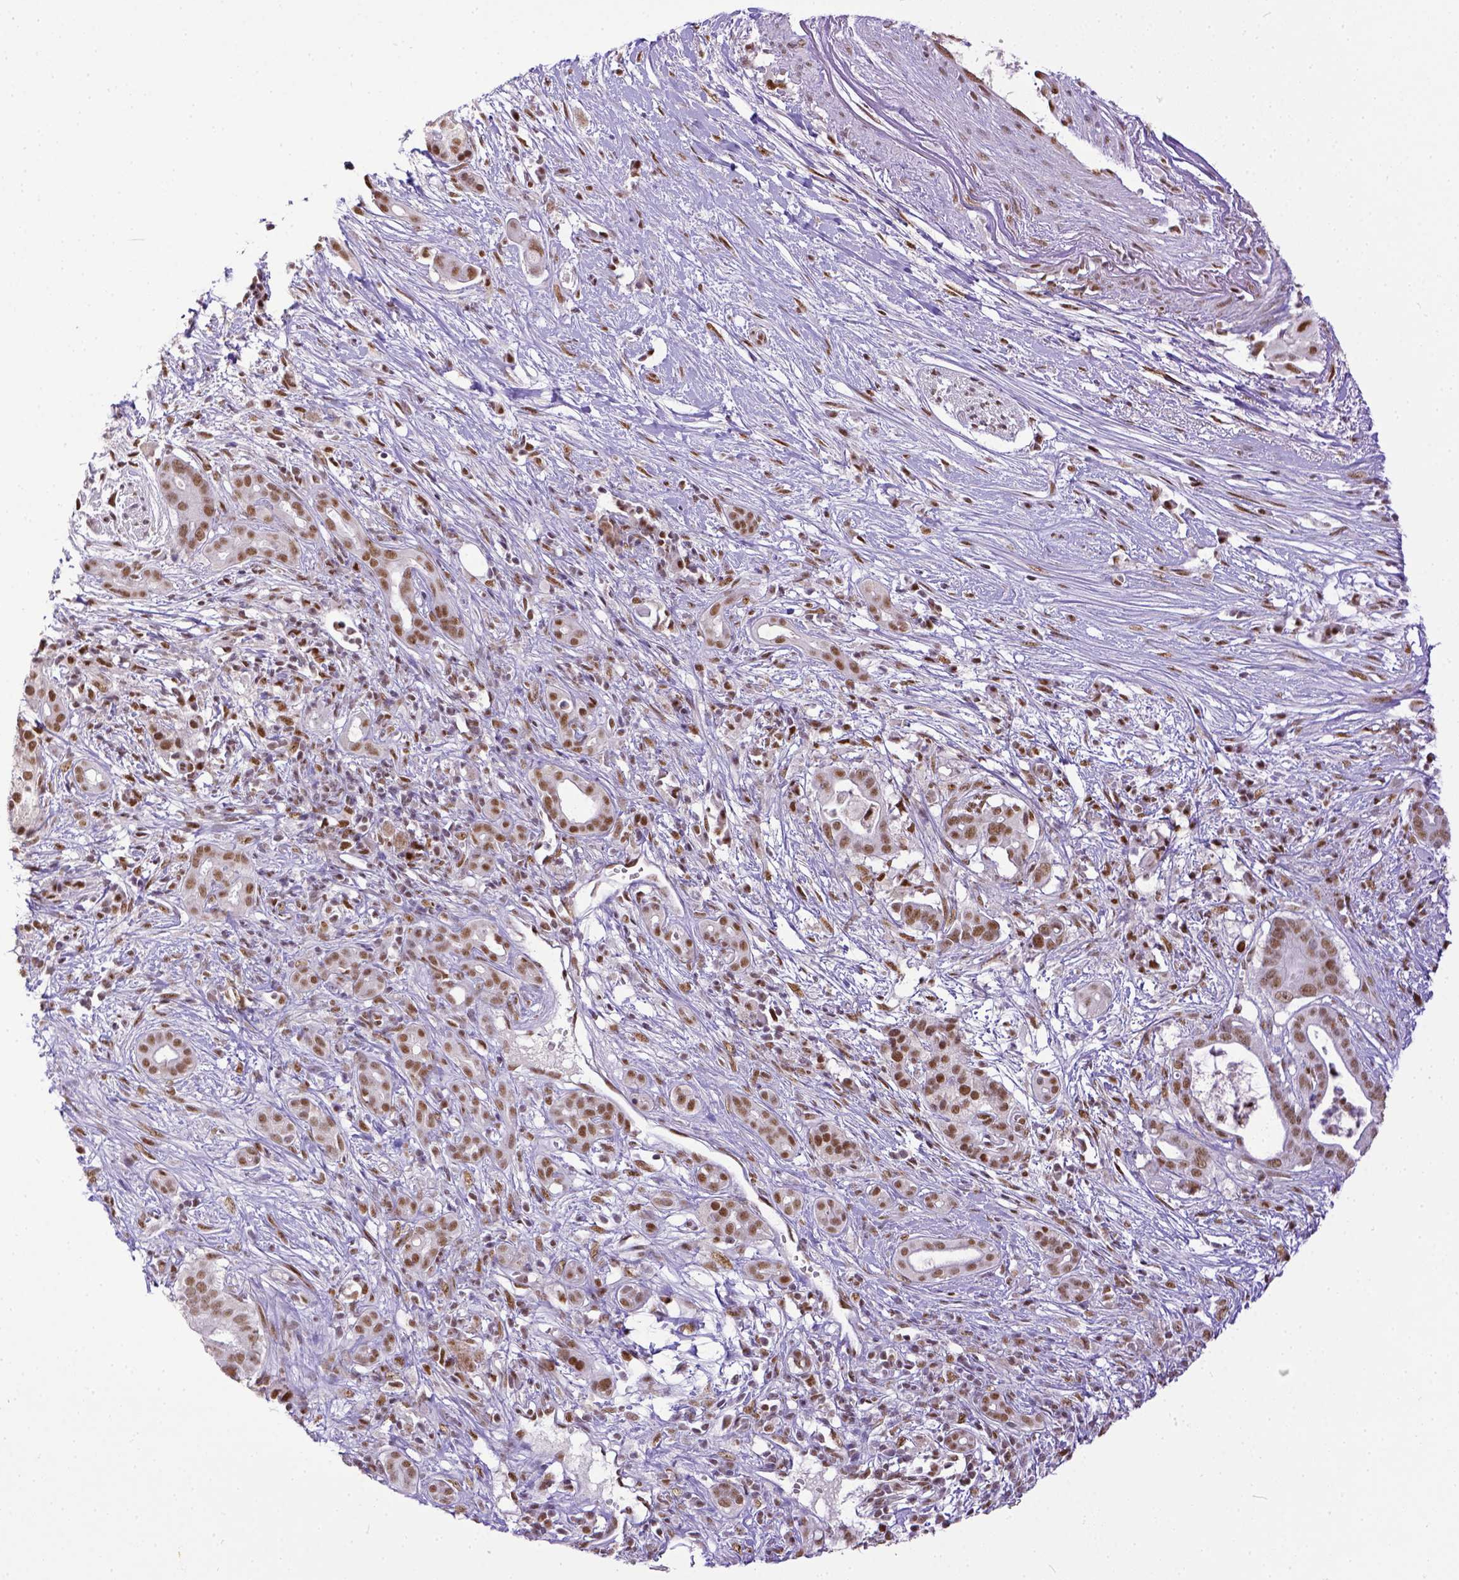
{"staining": {"intensity": "moderate", "quantity": ">75%", "location": "nuclear"}, "tissue": "pancreatic cancer", "cell_type": "Tumor cells", "image_type": "cancer", "snomed": [{"axis": "morphology", "description": "Adenocarcinoma, NOS"}, {"axis": "topography", "description": "Pancreas"}], "caption": "Moderate nuclear protein positivity is identified in approximately >75% of tumor cells in pancreatic adenocarcinoma. (Brightfield microscopy of DAB IHC at high magnification).", "gene": "ERCC1", "patient": {"sex": "male", "age": 61}}